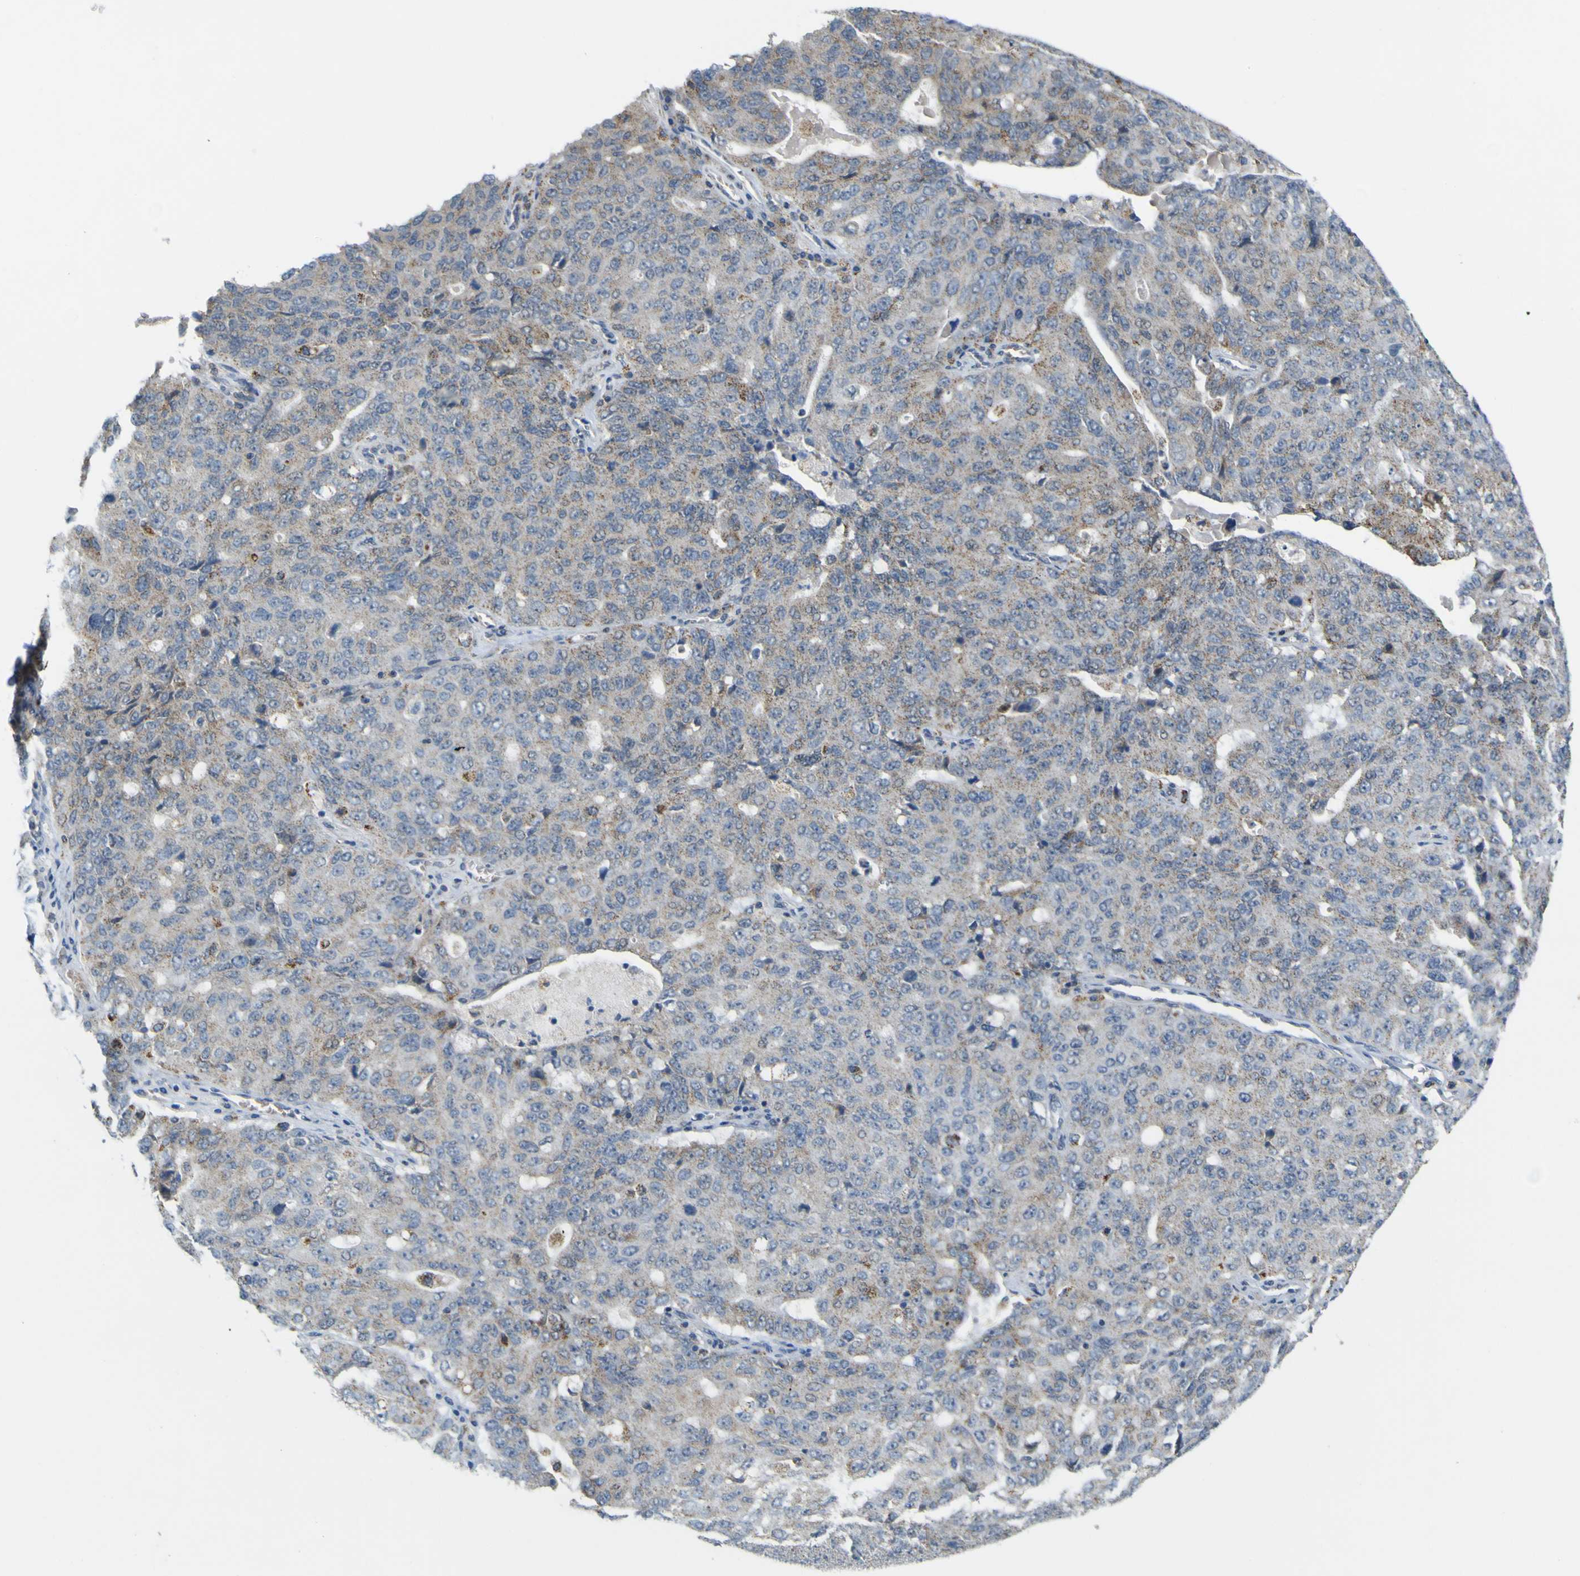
{"staining": {"intensity": "weak", "quantity": "<25%", "location": "cytoplasmic/membranous"}, "tissue": "ovarian cancer", "cell_type": "Tumor cells", "image_type": "cancer", "snomed": [{"axis": "morphology", "description": "Carcinoma, endometroid"}, {"axis": "topography", "description": "Ovary"}], "caption": "Tumor cells show no significant protein staining in ovarian endometroid carcinoma.", "gene": "ACBD5", "patient": {"sex": "female", "age": 62}}